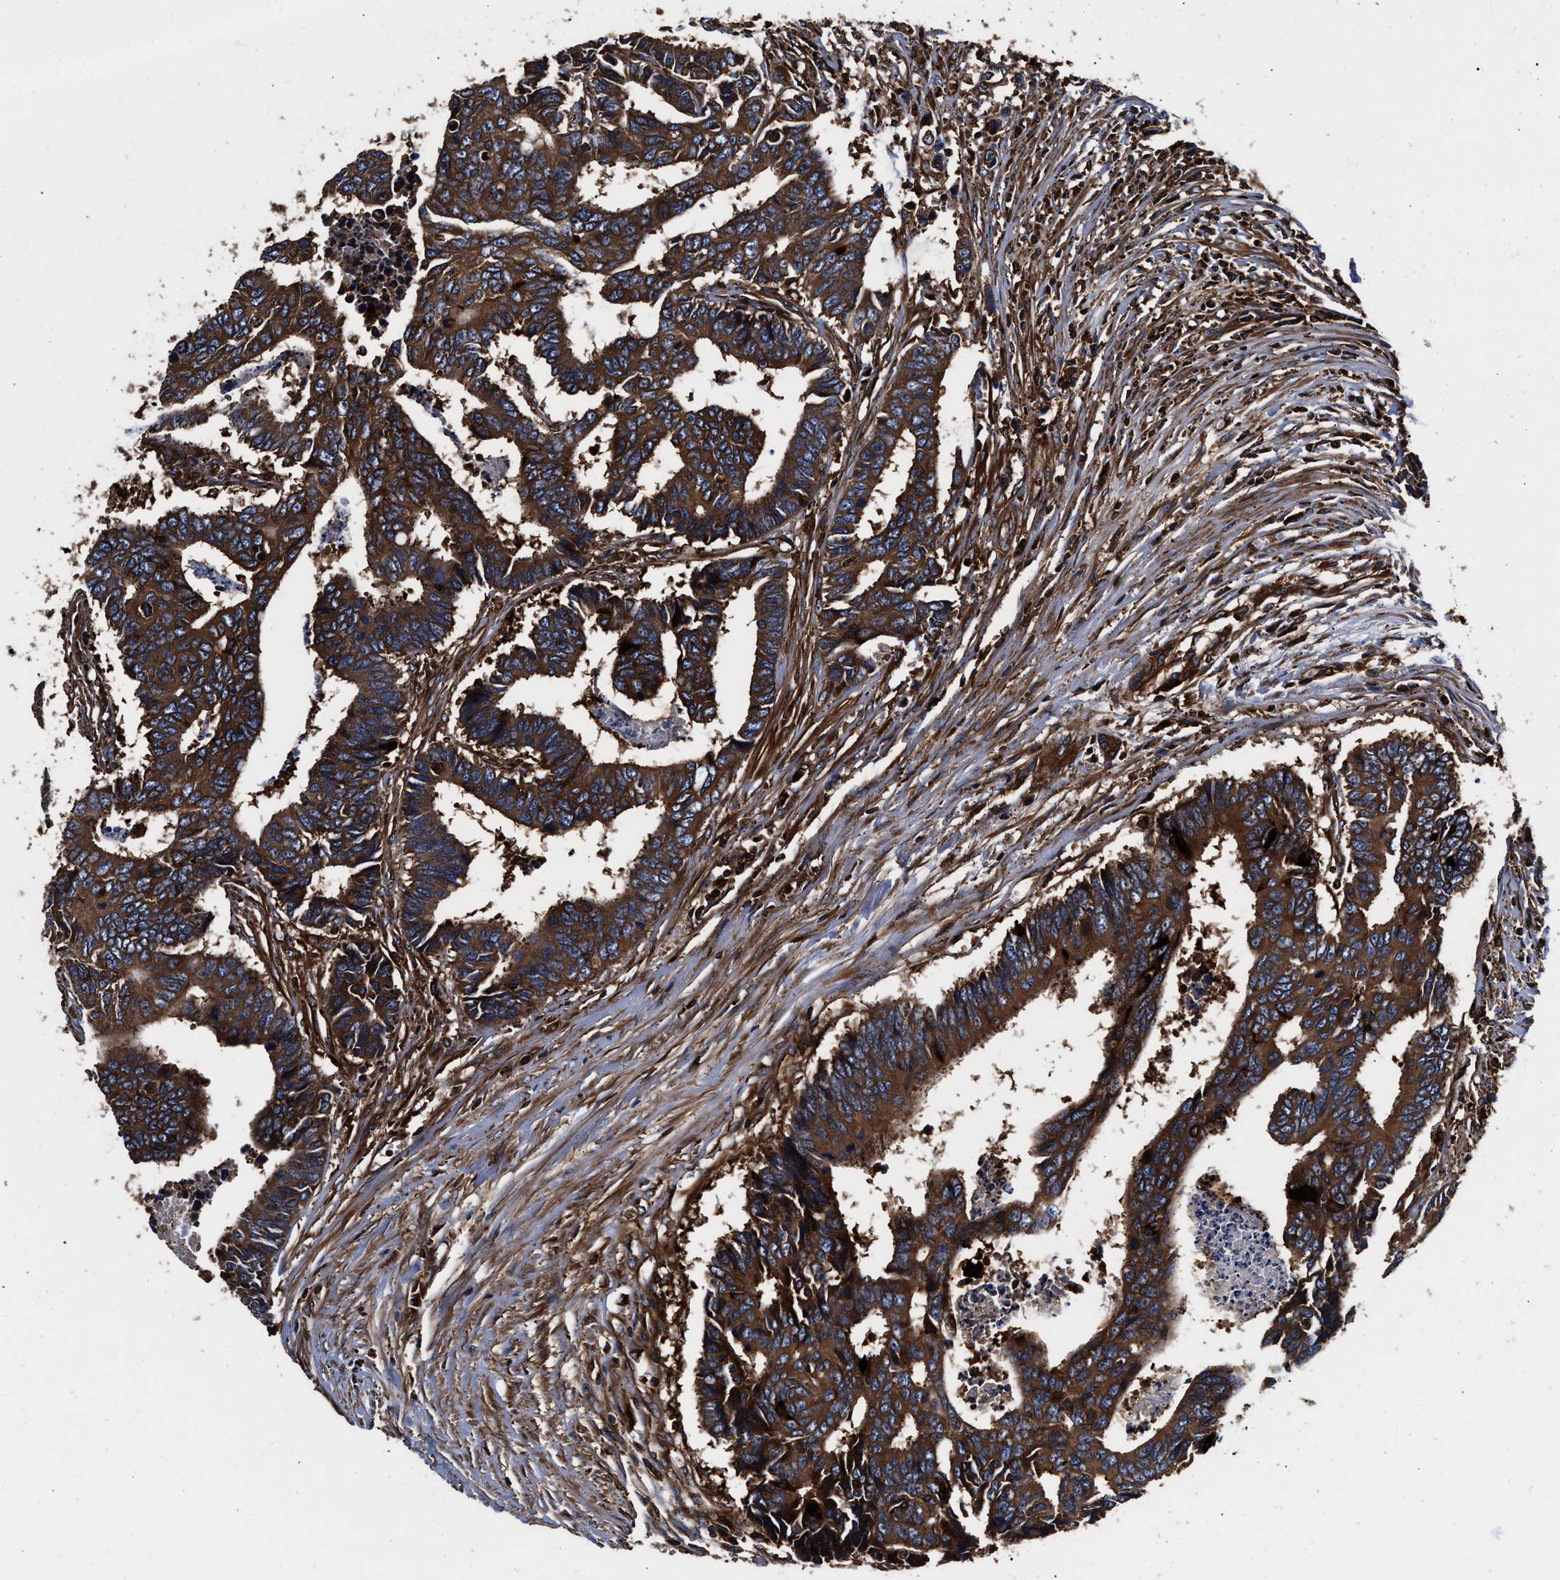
{"staining": {"intensity": "strong", "quantity": ">75%", "location": "cytoplasmic/membranous"}, "tissue": "colorectal cancer", "cell_type": "Tumor cells", "image_type": "cancer", "snomed": [{"axis": "morphology", "description": "Adenocarcinoma, NOS"}, {"axis": "topography", "description": "Rectum"}], "caption": "Colorectal cancer (adenocarcinoma) stained with immunohistochemistry displays strong cytoplasmic/membranous positivity in about >75% of tumor cells. The protein of interest is shown in brown color, while the nuclei are stained blue.", "gene": "KYAT1", "patient": {"sex": "male", "age": 84}}